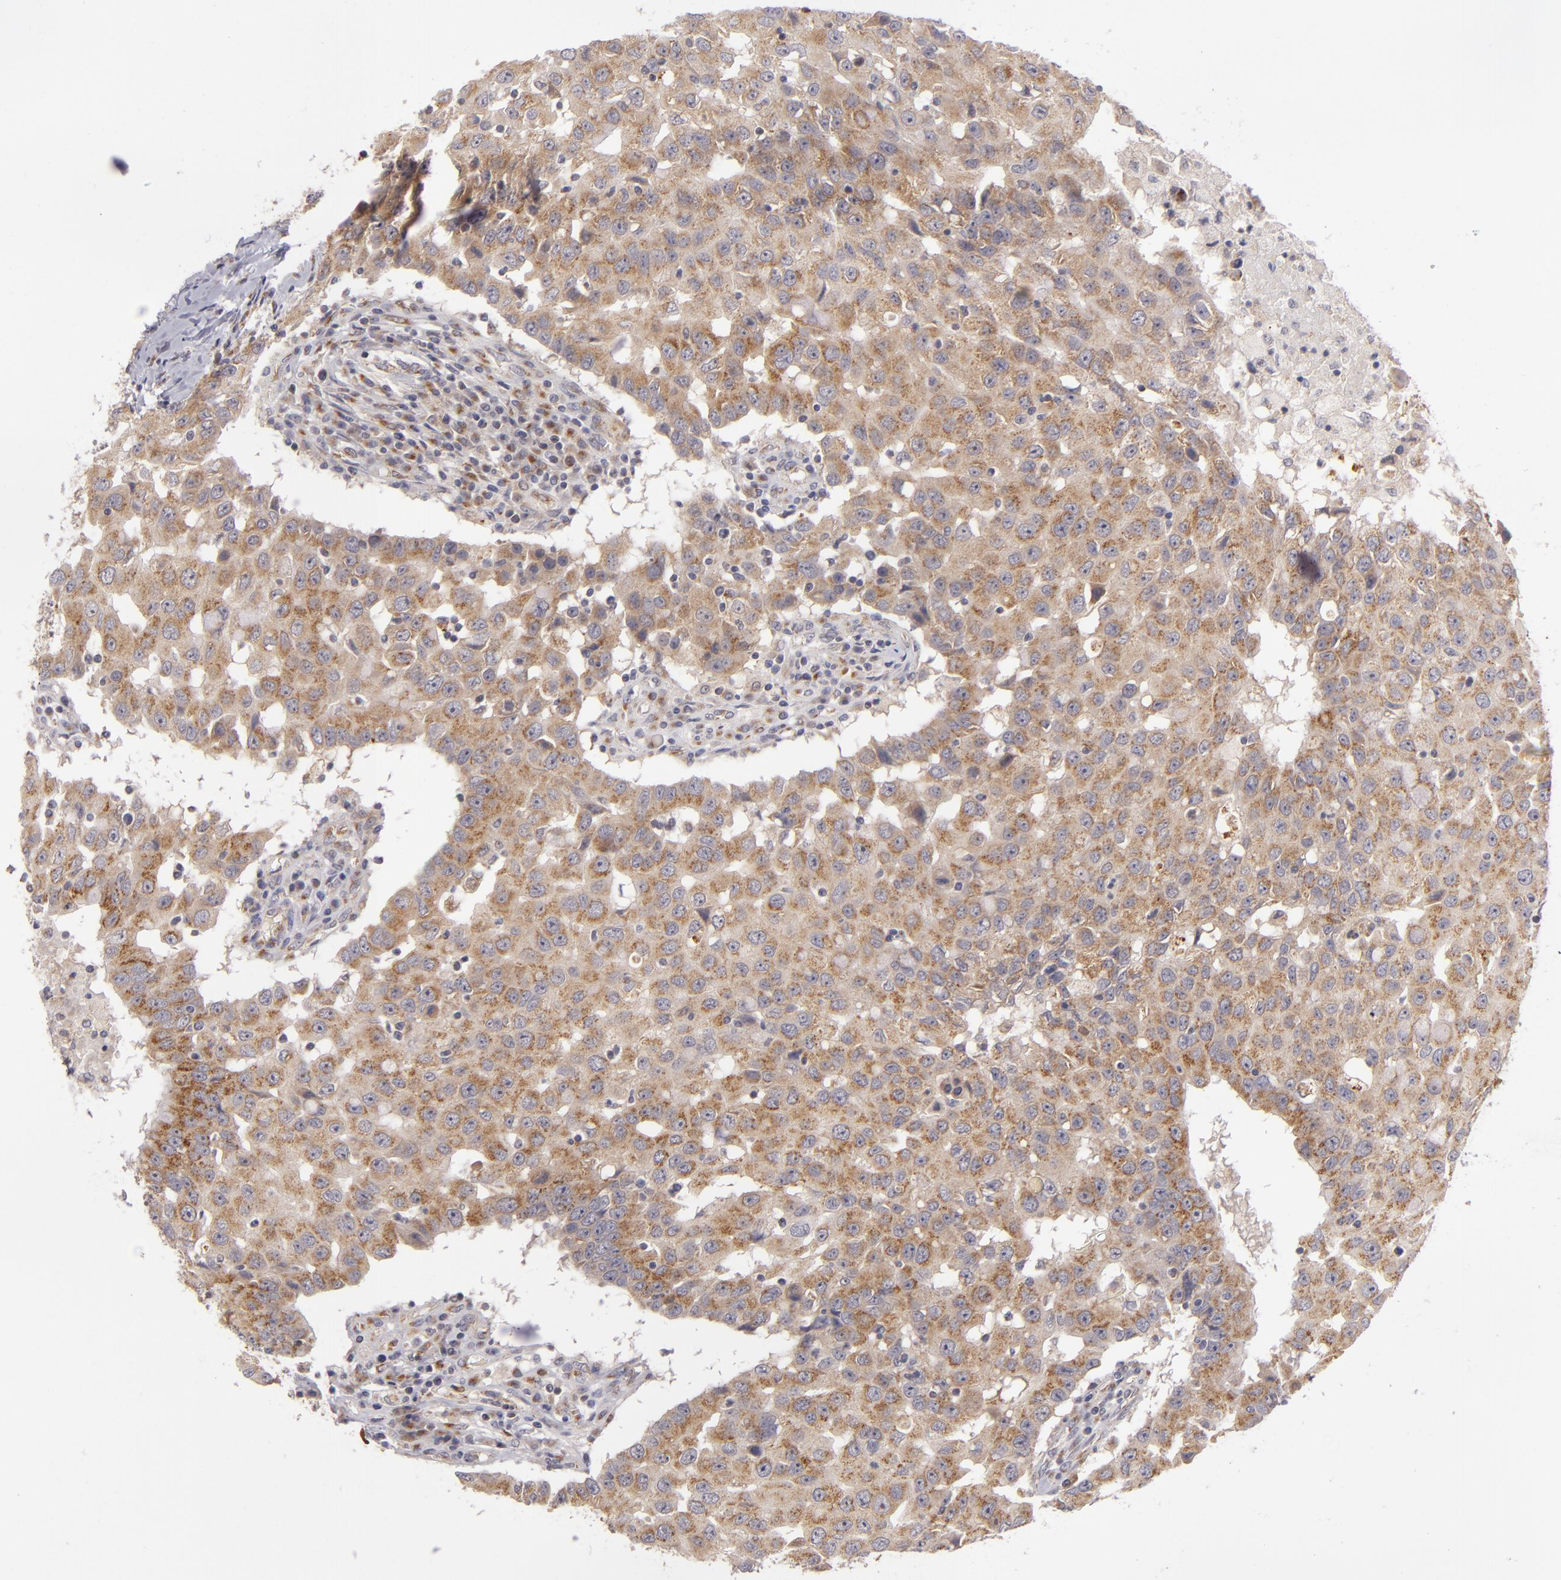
{"staining": {"intensity": "moderate", "quantity": ">75%", "location": "cytoplasmic/membranous"}, "tissue": "breast cancer", "cell_type": "Tumor cells", "image_type": "cancer", "snomed": [{"axis": "morphology", "description": "Duct carcinoma"}, {"axis": "topography", "description": "Breast"}], "caption": "Immunohistochemical staining of breast cancer reveals moderate cytoplasmic/membranous protein positivity in approximately >75% of tumor cells.", "gene": "SH2D4A", "patient": {"sex": "female", "age": 27}}